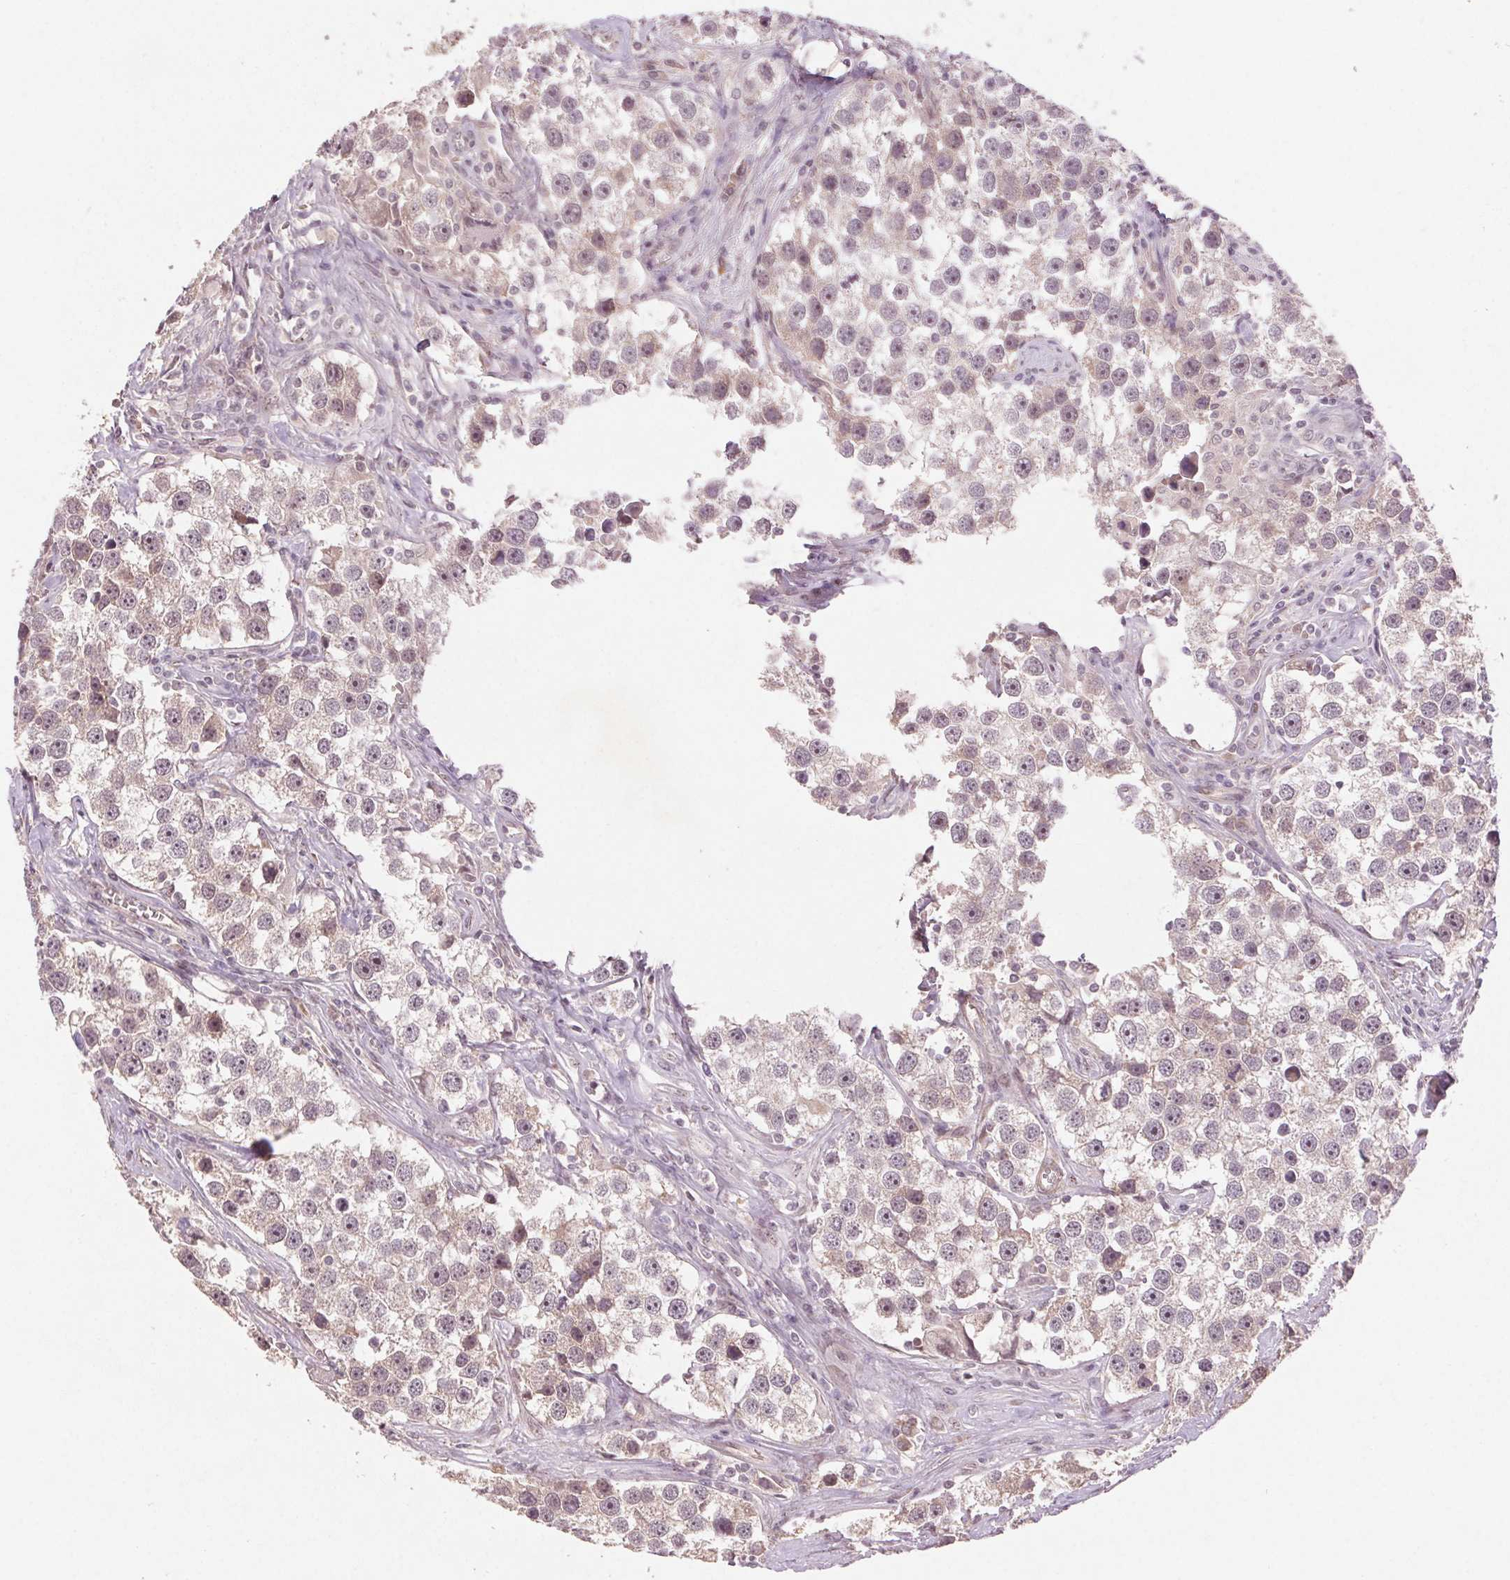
{"staining": {"intensity": "moderate", "quantity": "25%-75%", "location": "nuclear"}, "tissue": "testis cancer", "cell_type": "Tumor cells", "image_type": "cancer", "snomed": [{"axis": "morphology", "description": "Seminoma, NOS"}, {"axis": "topography", "description": "Testis"}], "caption": "Immunohistochemistry (DAB (3,3'-diaminobenzidine)) staining of testis cancer reveals moderate nuclear protein staining in about 25%-75% of tumor cells.", "gene": "SMLR1", "patient": {"sex": "male", "age": 49}}